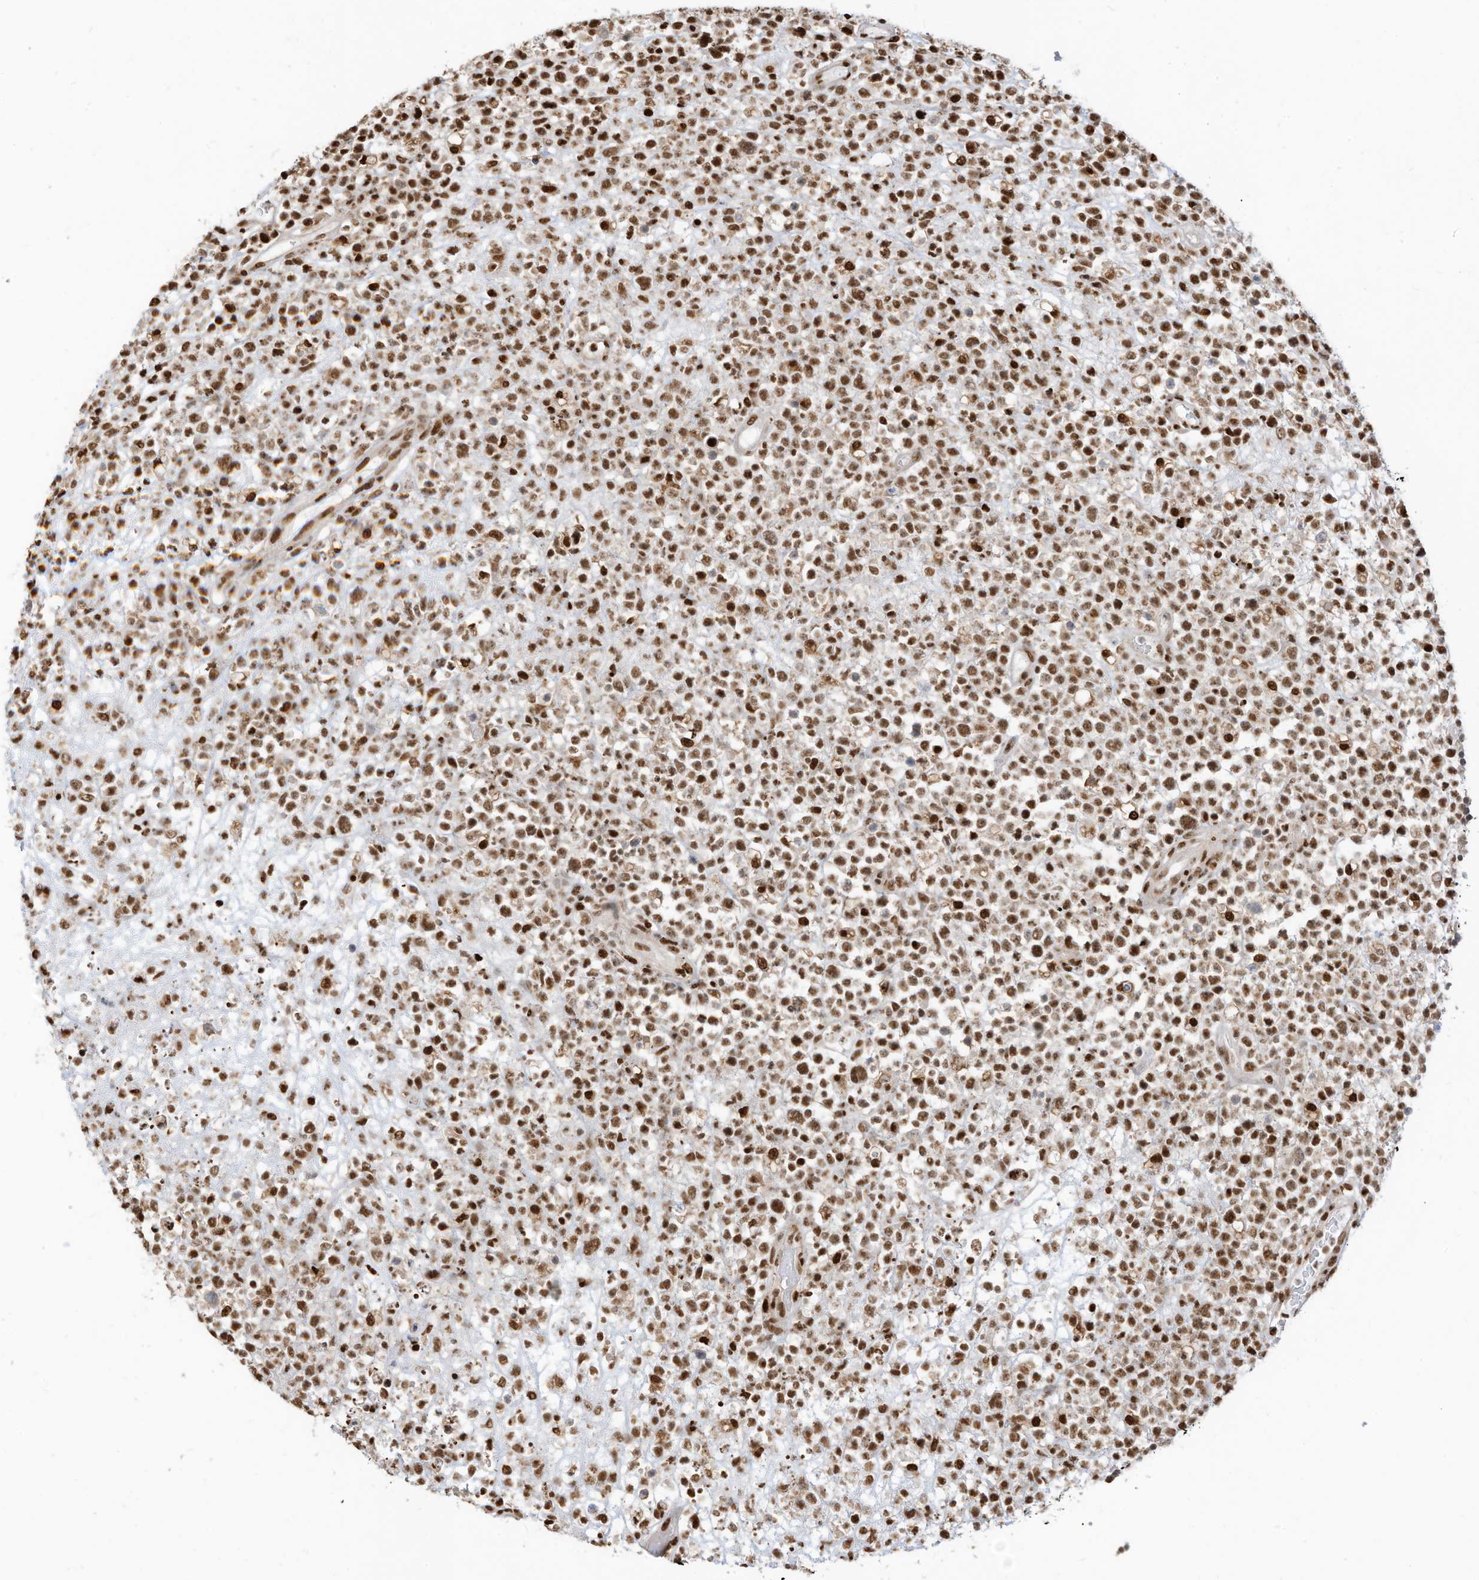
{"staining": {"intensity": "strong", "quantity": ">75%", "location": "nuclear"}, "tissue": "lymphoma", "cell_type": "Tumor cells", "image_type": "cancer", "snomed": [{"axis": "morphology", "description": "Malignant lymphoma, non-Hodgkin's type, High grade"}, {"axis": "topography", "description": "Colon"}], "caption": "High-magnification brightfield microscopy of malignant lymphoma, non-Hodgkin's type (high-grade) stained with DAB (3,3'-diaminobenzidine) (brown) and counterstained with hematoxylin (blue). tumor cells exhibit strong nuclear positivity is identified in about>75% of cells.", "gene": "SAMD15", "patient": {"sex": "female", "age": 53}}